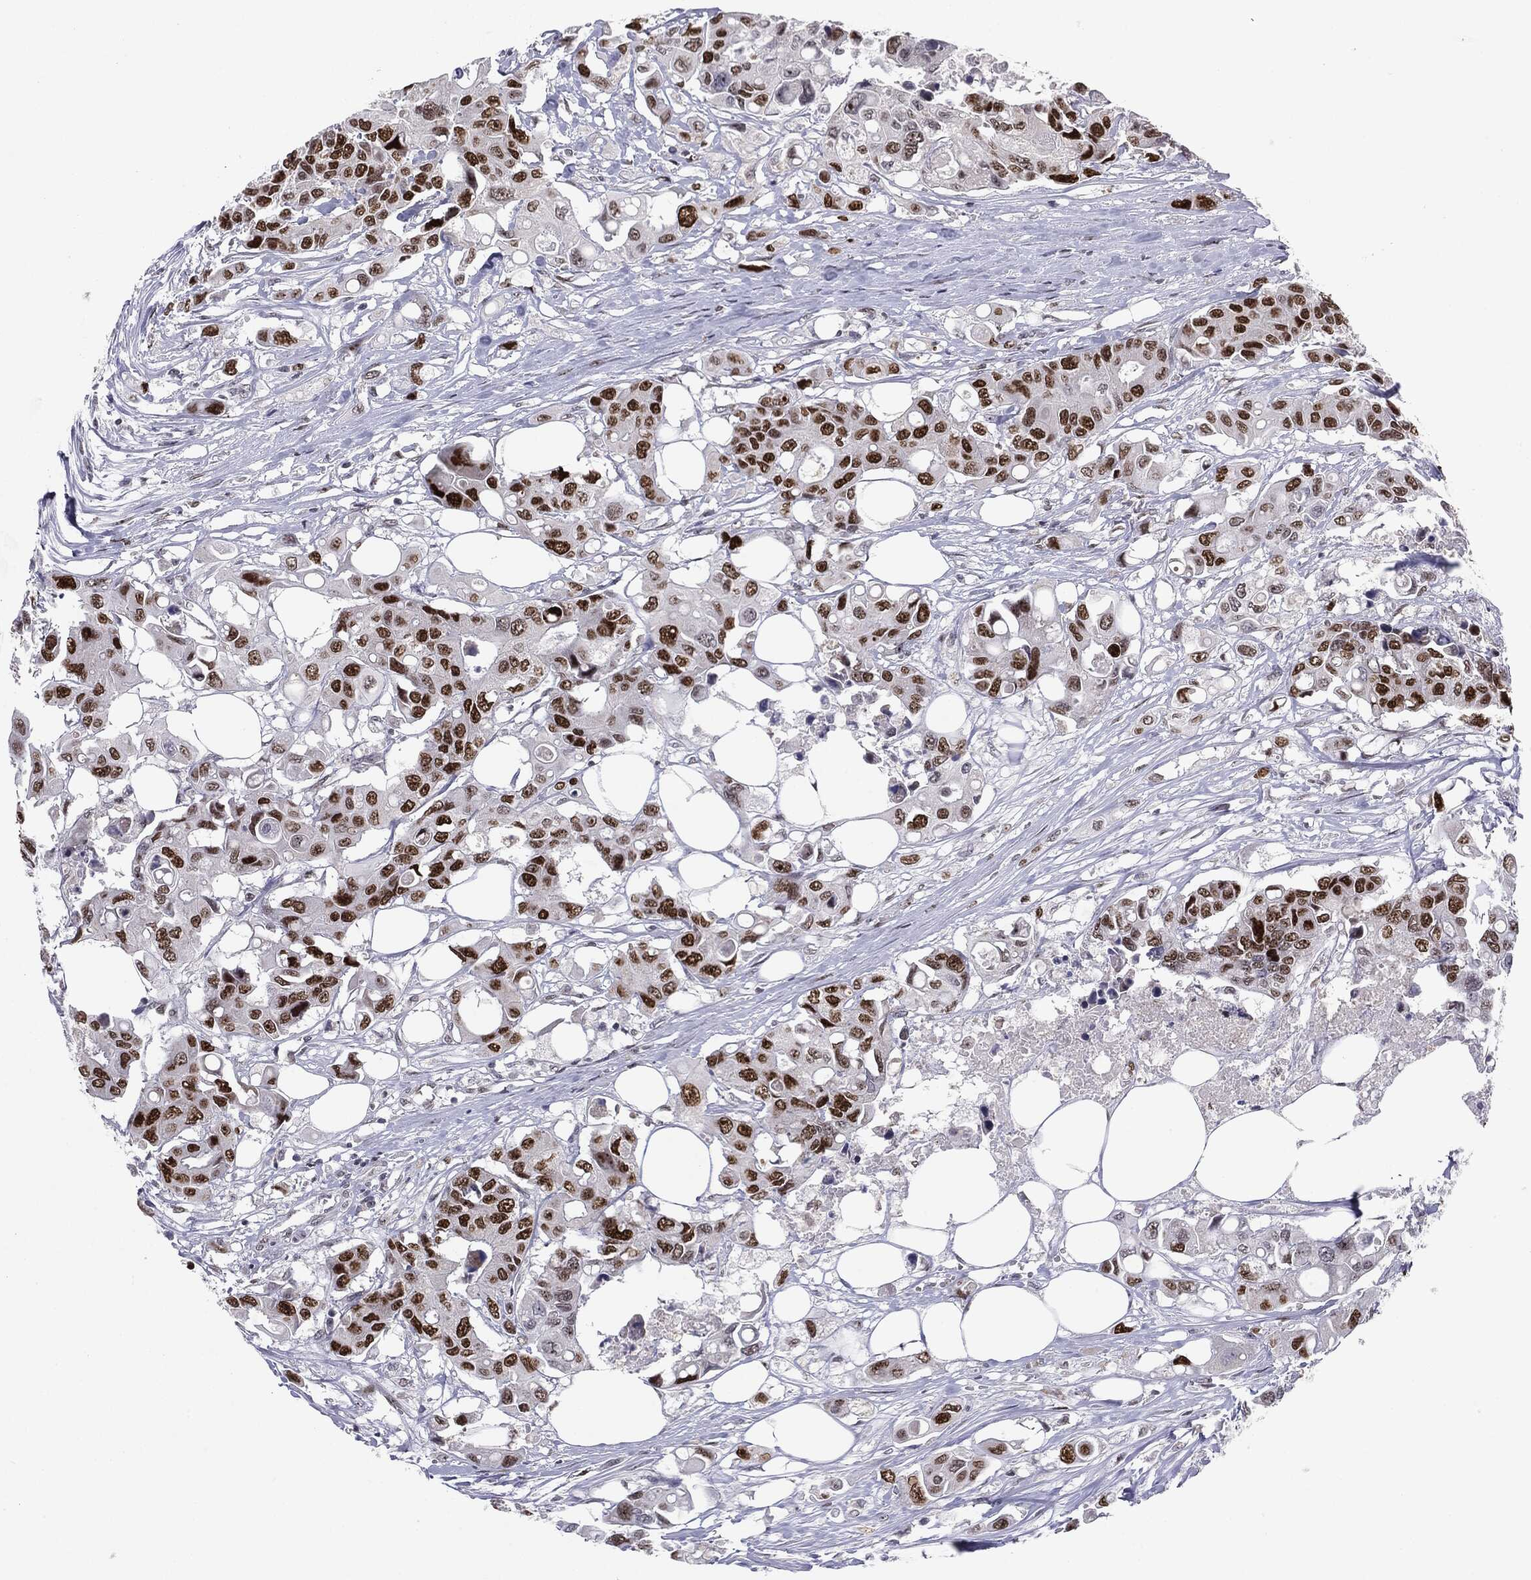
{"staining": {"intensity": "strong", "quantity": ">75%", "location": "nuclear"}, "tissue": "colorectal cancer", "cell_type": "Tumor cells", "image_type": "cancer", "snomed": [{"axis": "morphology", "description": "Adenocarcinoma, NOS"}, {"axis": "topography", "description": "Colon"}], "caption": "DAB (3,3'-diaminobenzidine) immunohistochemical staining of human colorectal cancer (adenocarcinoma) demonstrates strong nuclear protein expression in about >75% of tumor cells.", "gene": "MDC1", "patient": {"sex": "male", "age": 77}}